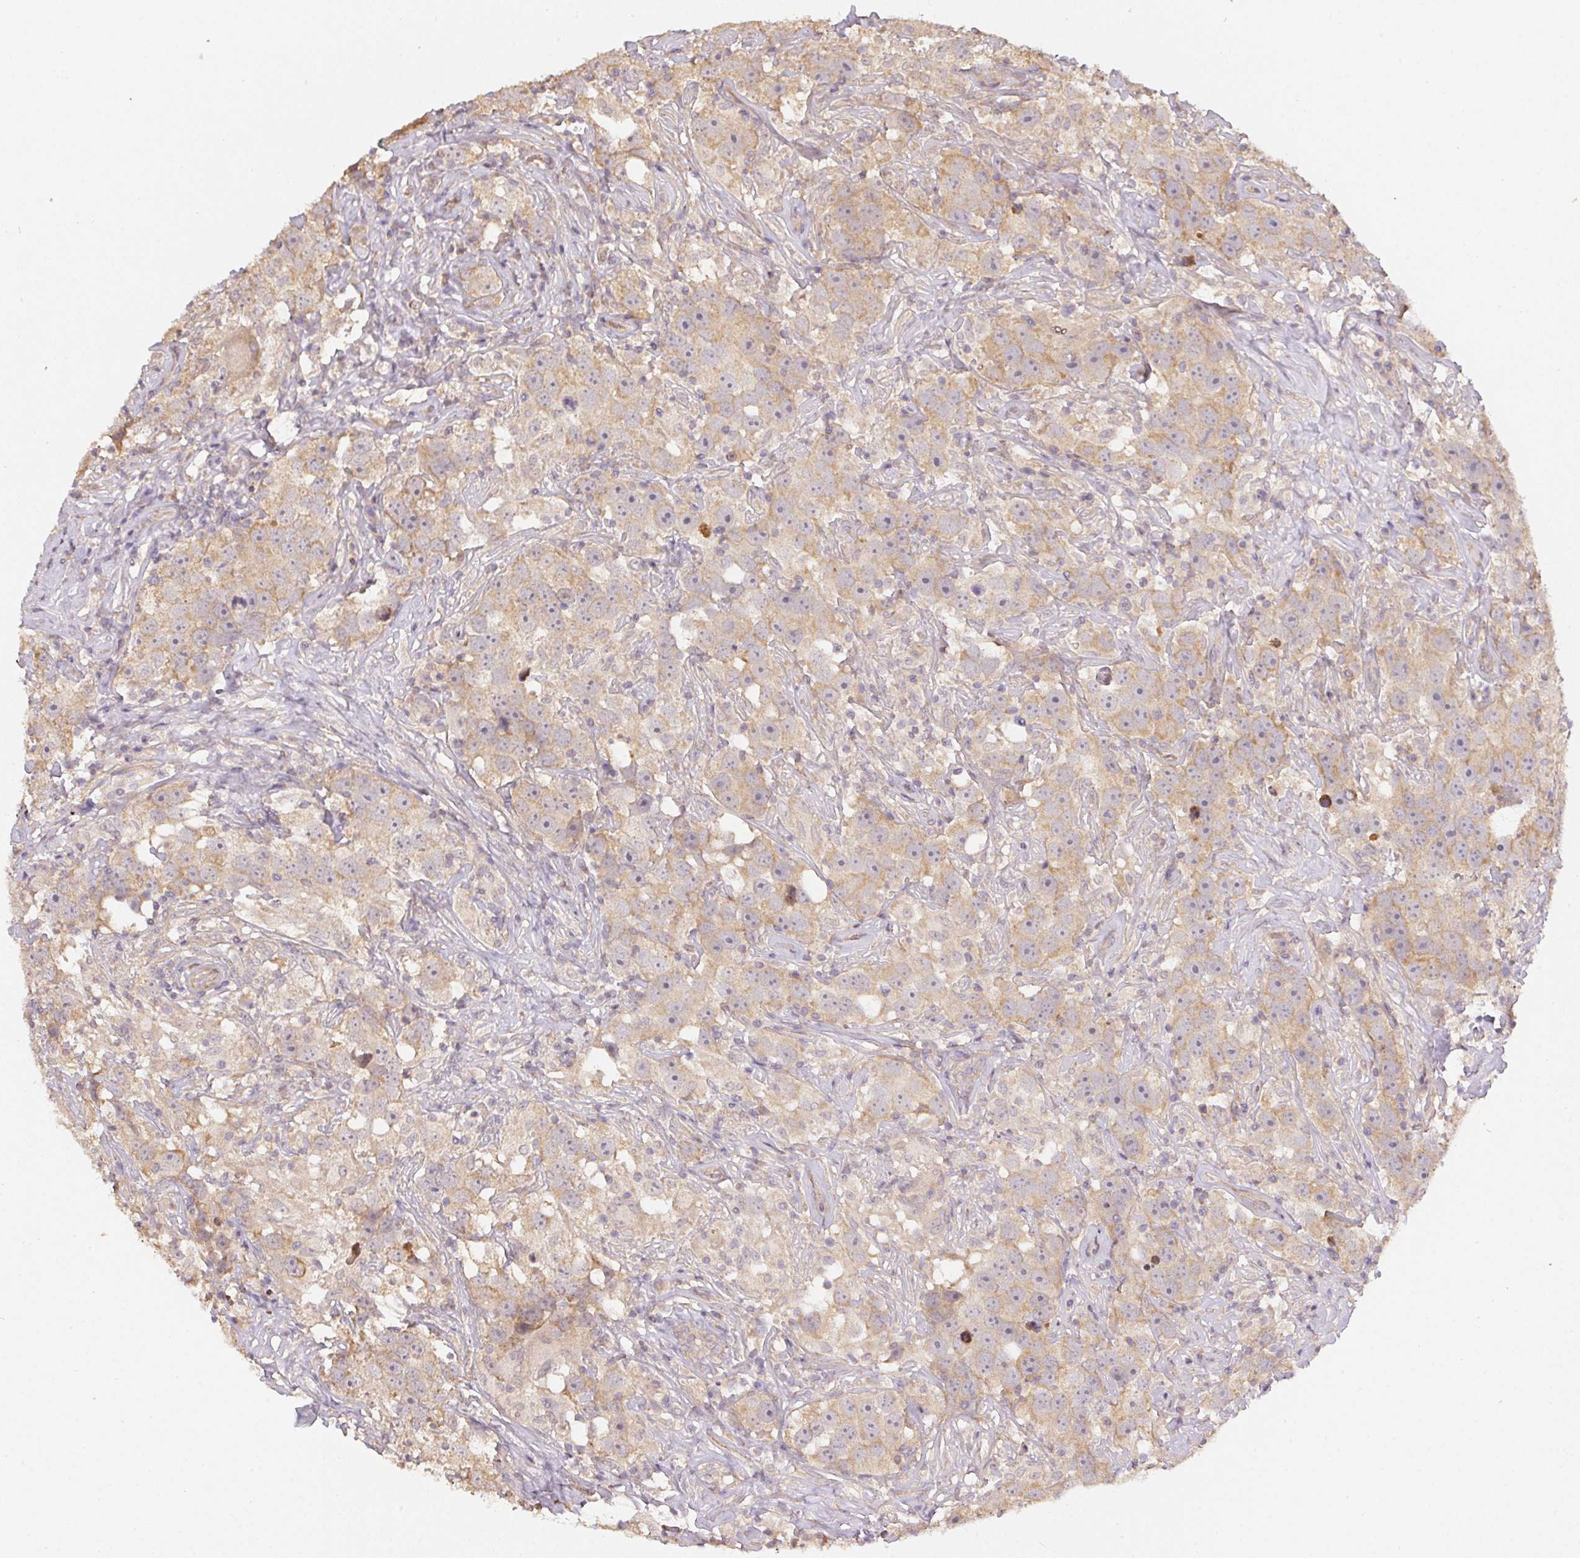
{"staining": {"intensity": "weak", "quantity": "25%-75%", "location": "cytoplasmic/membranous"}, "tissue": "testis cancer", "cell_type": "Tumor cells", "image_type": "cancer", "snomed": [{"axis": "morphology", "description": "Seminoma, NOS"}, {"axis": "topography", "description": "Testis"}], "caption": "Tumor cells reveal weak cytoplasmic/membranous staining in approximately 25%-75% of cells in seminoma (testis). The staining was performed using DAB (3,3'-diaminobenzidine), with brown indicating positive protein expression. Nuclei are stained blue with hematoxylin.", "gene": "REV3L", "patient": {"sex": "male", "age": 49}}